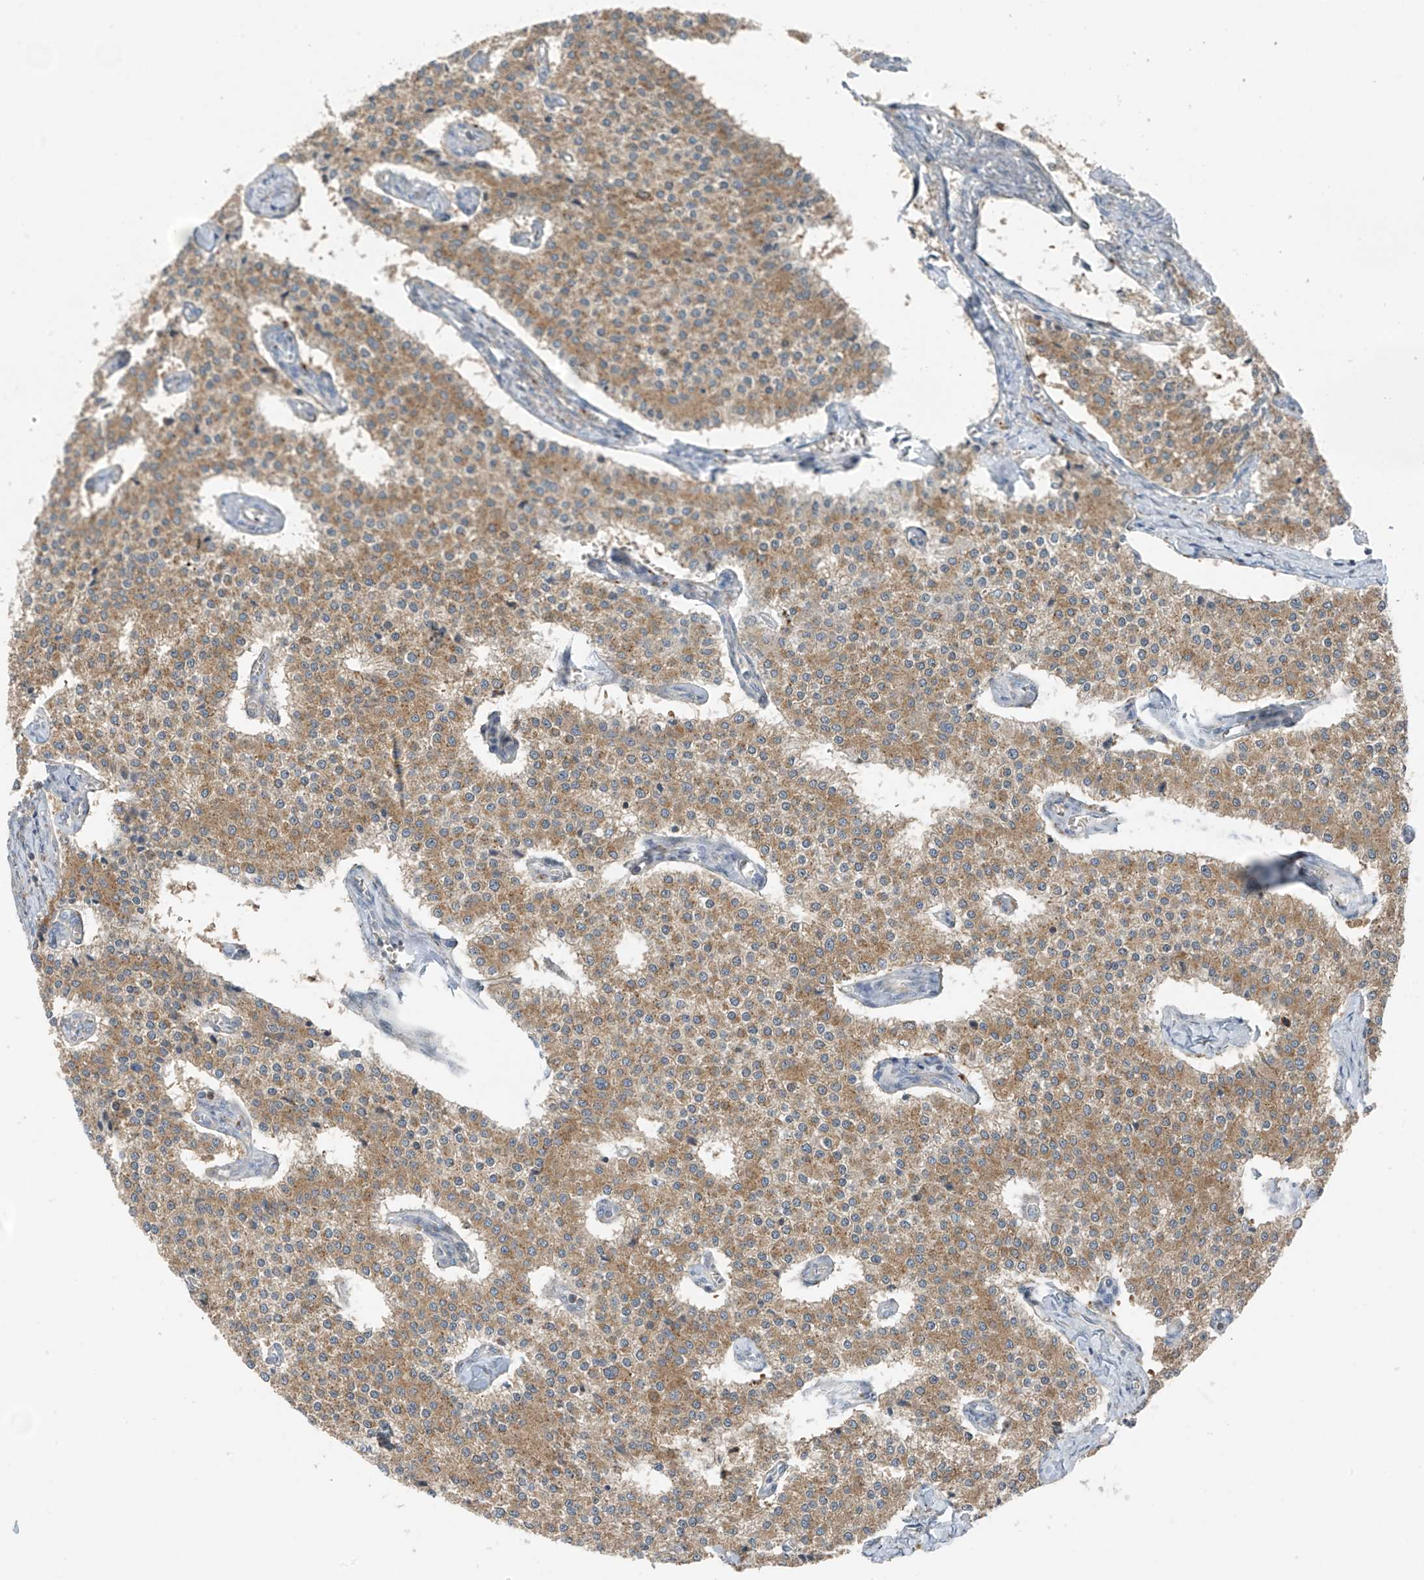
{"staining": {"intensity": "moderate", "quantity": ">75%", "location": "cytoplasmic/membranous"}, "tissue": "carcinoid", "cell_type": "Tumor cells", "image_type": "cancer", "snomed": [{"axis": "morphology", "description": "Carcinoid, malignant, NOS"}, {"axis": "topography", "description": "Colon"}], "caption": "Protein staining reveals moderate cytoplasmic/membranous staining in approximately >75% of tumor cells in carcinoid (malignant).", "gene": "SLC12A6", "patient": {"sex": "female", "age": 52}}